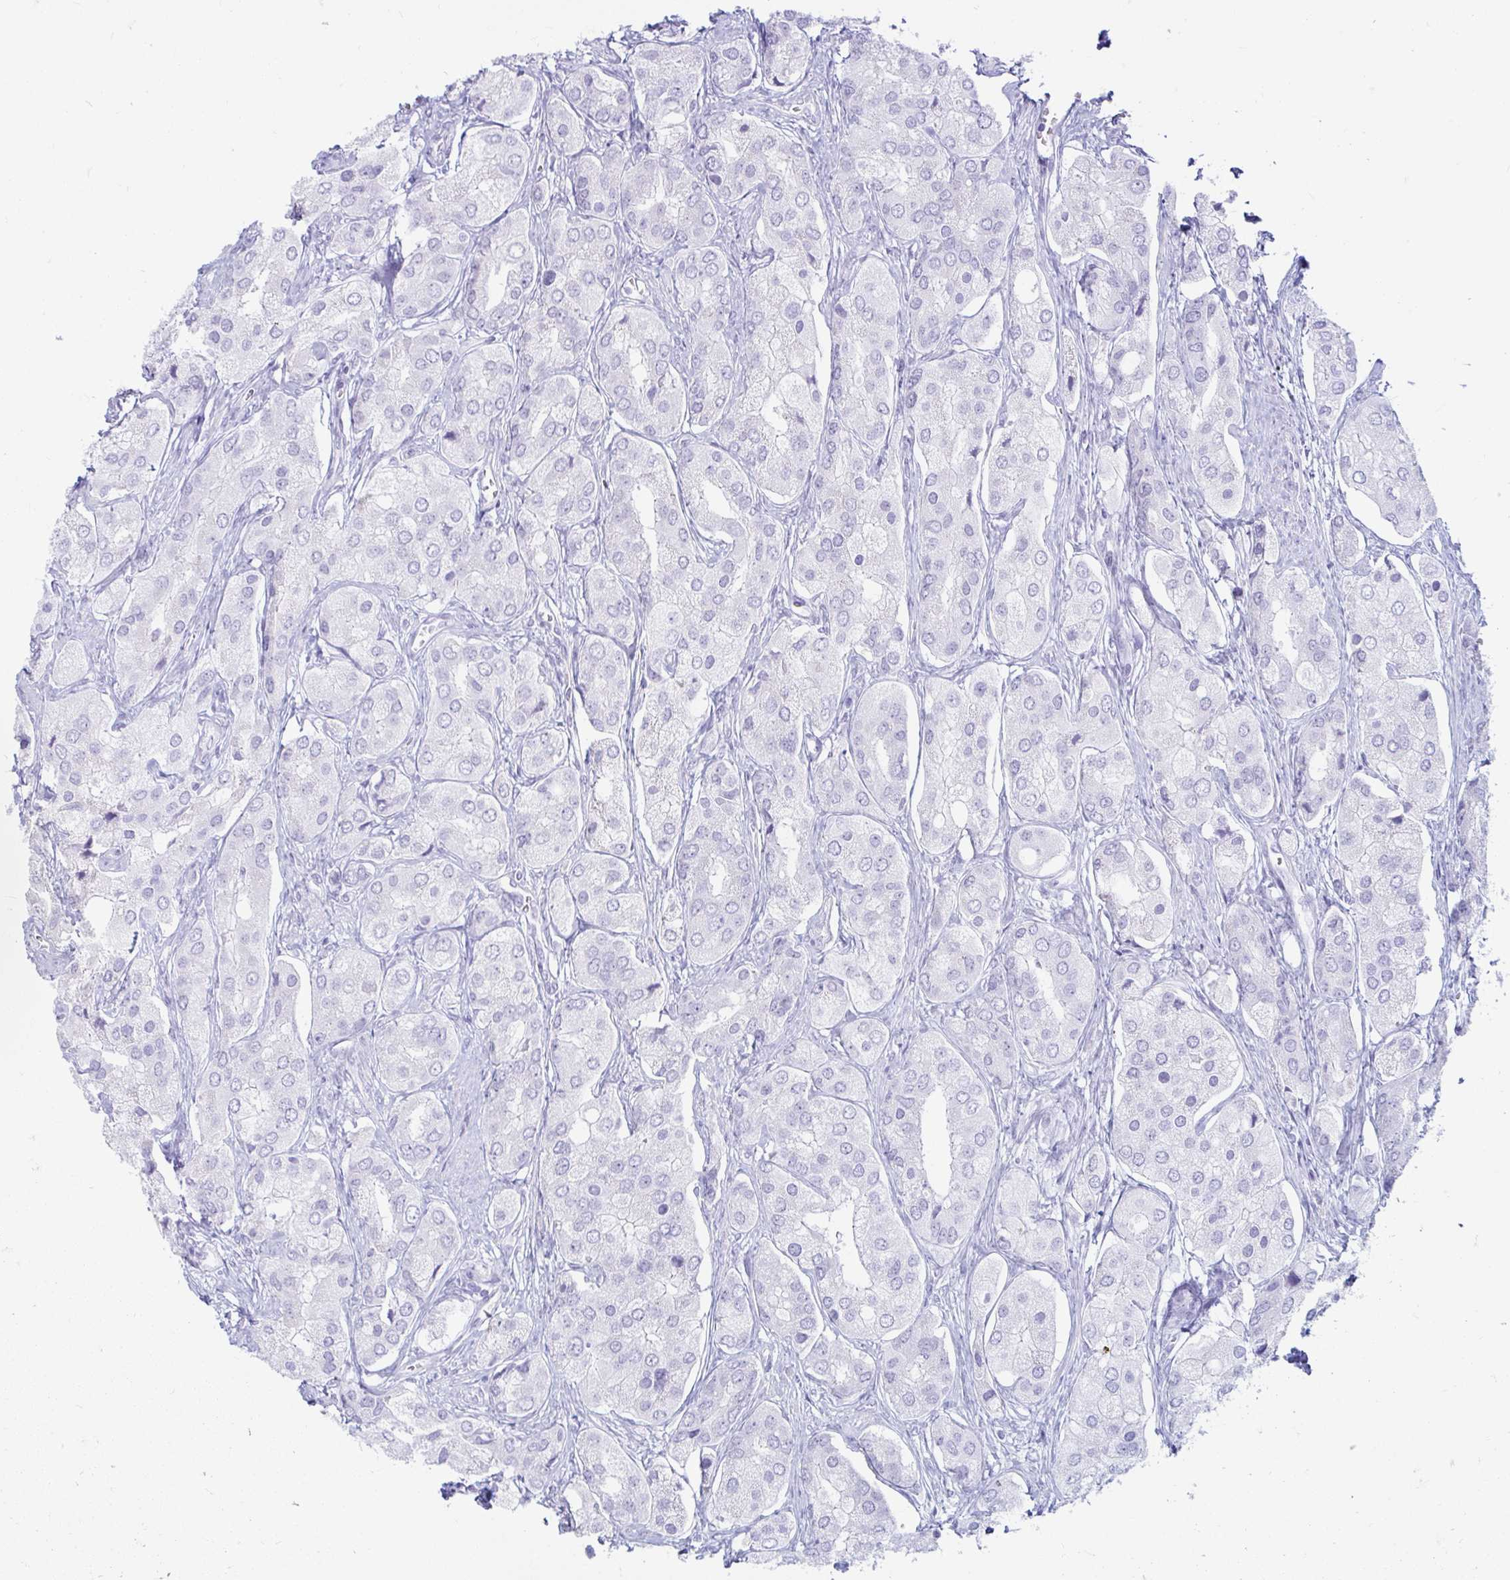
{"staining": {"intensity": "negative", "quantity": "none", "location": "none"}, "tissue": "prostate cancer", "cell_type": "Tumor cells", "image_type": "cancer", "snomed": [{"axis": "morphology", "description": "Adenocarcinoma, Low grade"}, {"axis": "topography", "description": "Prostate"}], "caption": "Histopathology image shows no protein expression in tumor cells of prostate cancer (adenocarcinoma (low-grade)) tissue.", "gene": "ERICH6", "patient": {"sex": "male", "age": 69}}